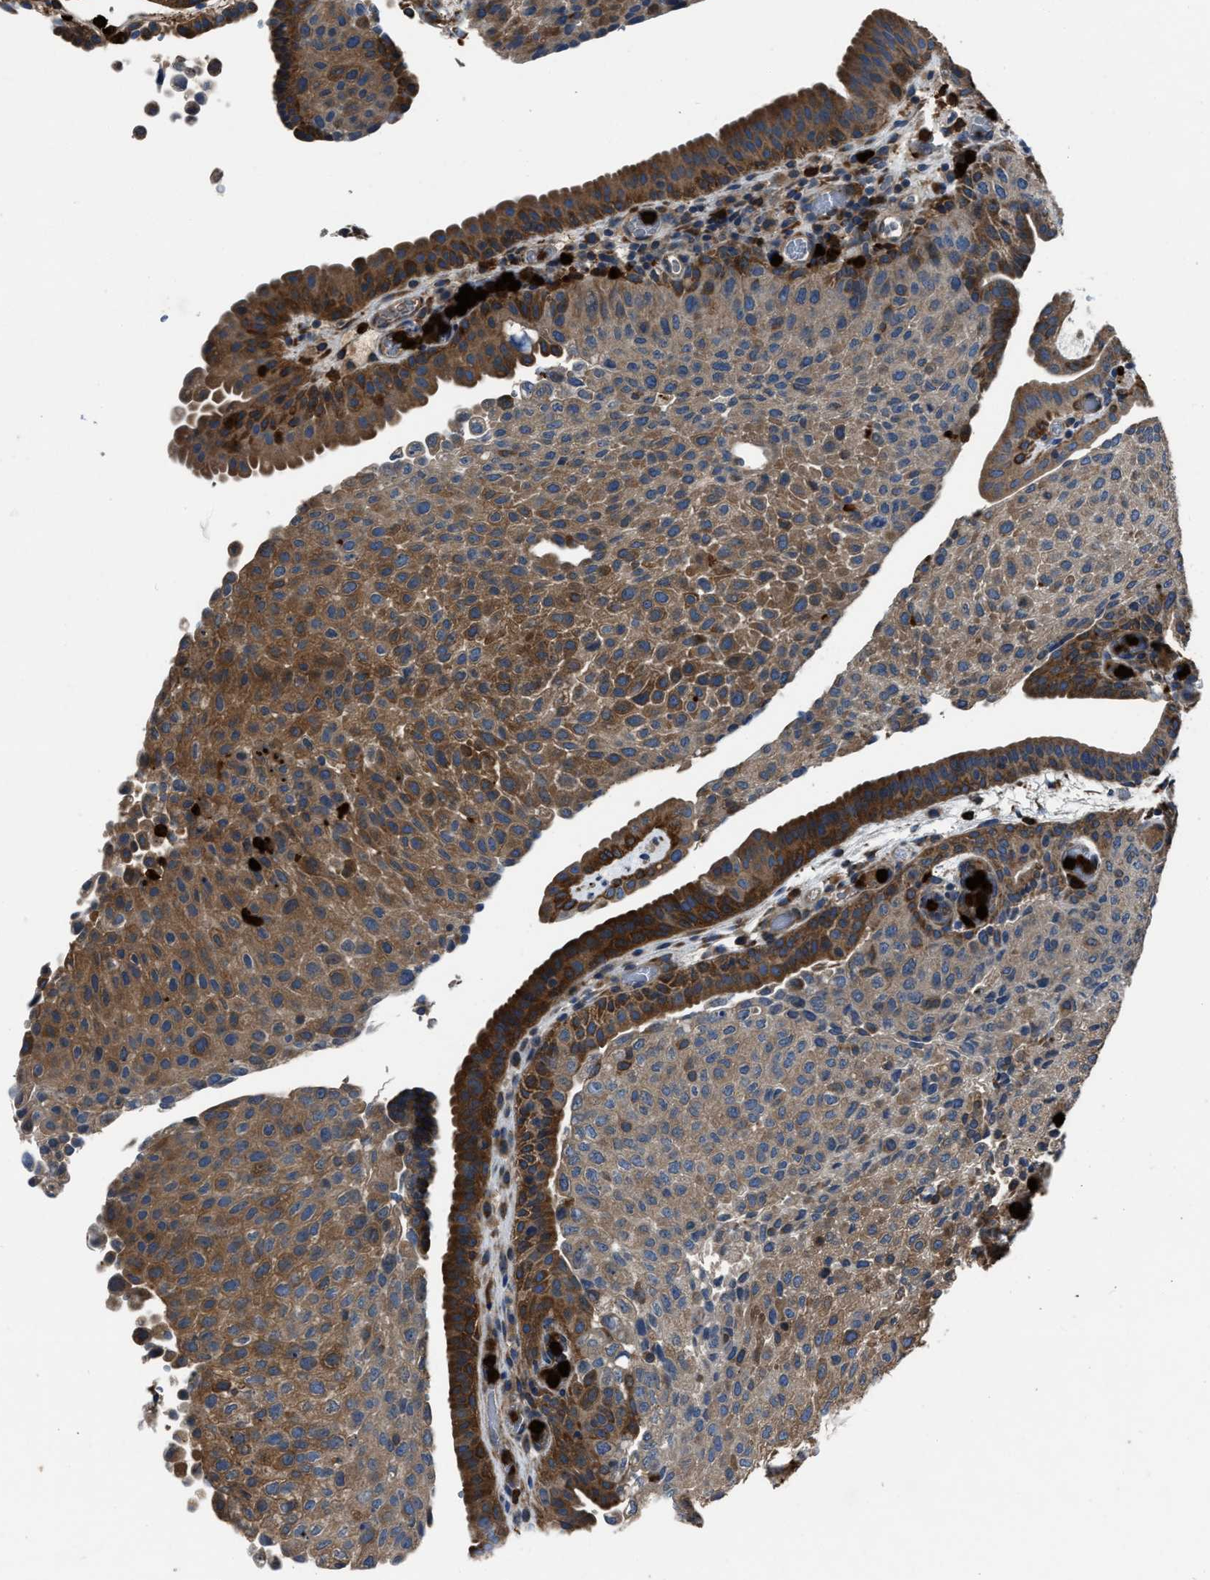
{"staining": {"intensity": "moderate", "quantity": ">75%", "location": "cytoplasmic/membranous"}, "tissue": "urothelial cancer", "cell_type": "Tumor cells", "image_type": "cancer", "snomed": [{"axis": "morphology", "description": "Urothelial carcinoma, Low grade"}, {"axis": "morphology", "description": "Urothelial carcinoma, High grade"}, {"axis": "topography", "description": "Urinary bladder"}], "caption": "Immunohistochemical staining of urothelial cancer demonstrates moderate cytoplasmic/membranous protein expression in approximately >75% of tumor cells.", "gene": "ANGPT1", "patient": {"sex": "male", "age": 35}}